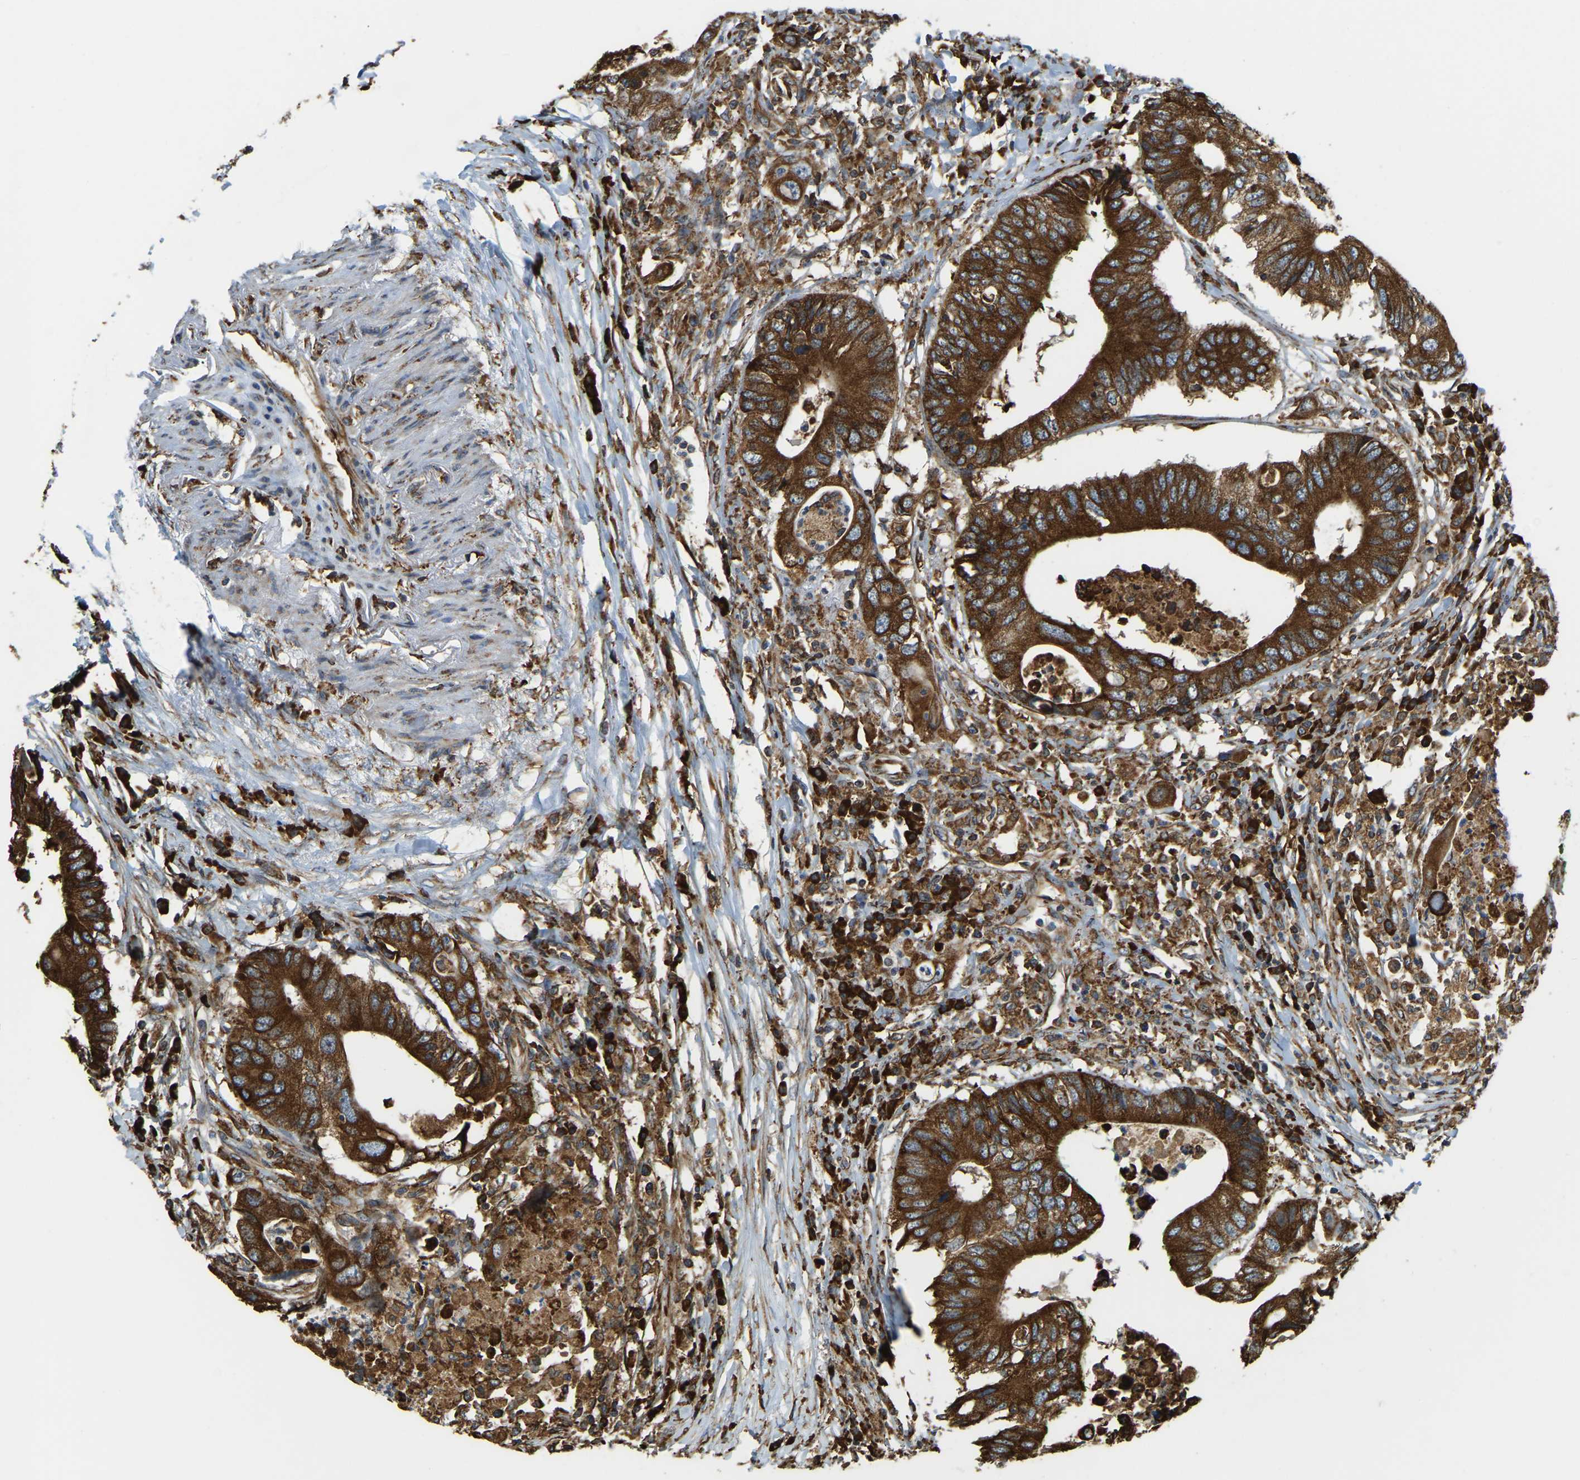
{"staining": {"intensity": "strong", "quantity": ">75%", "location": "cytoplasmic/membranous"}, "tissue": "colorectal cancer", "cell_type": "Tumor cells", "image_type": "cancer", "snomed": [{"axis": "morphology", "description": "Adenocarcinoma, NOS"}, {"axis": "topography", "description": "Colon"}], "caption": "This photomicrograph reveals IHC staining of colorectal adenocarcinoma, with high strong cytoplasmic/membranous expression in about >75% of tumor cells.", "gene": "RNF115", "patient": {"sex": "male", "age": 71}}